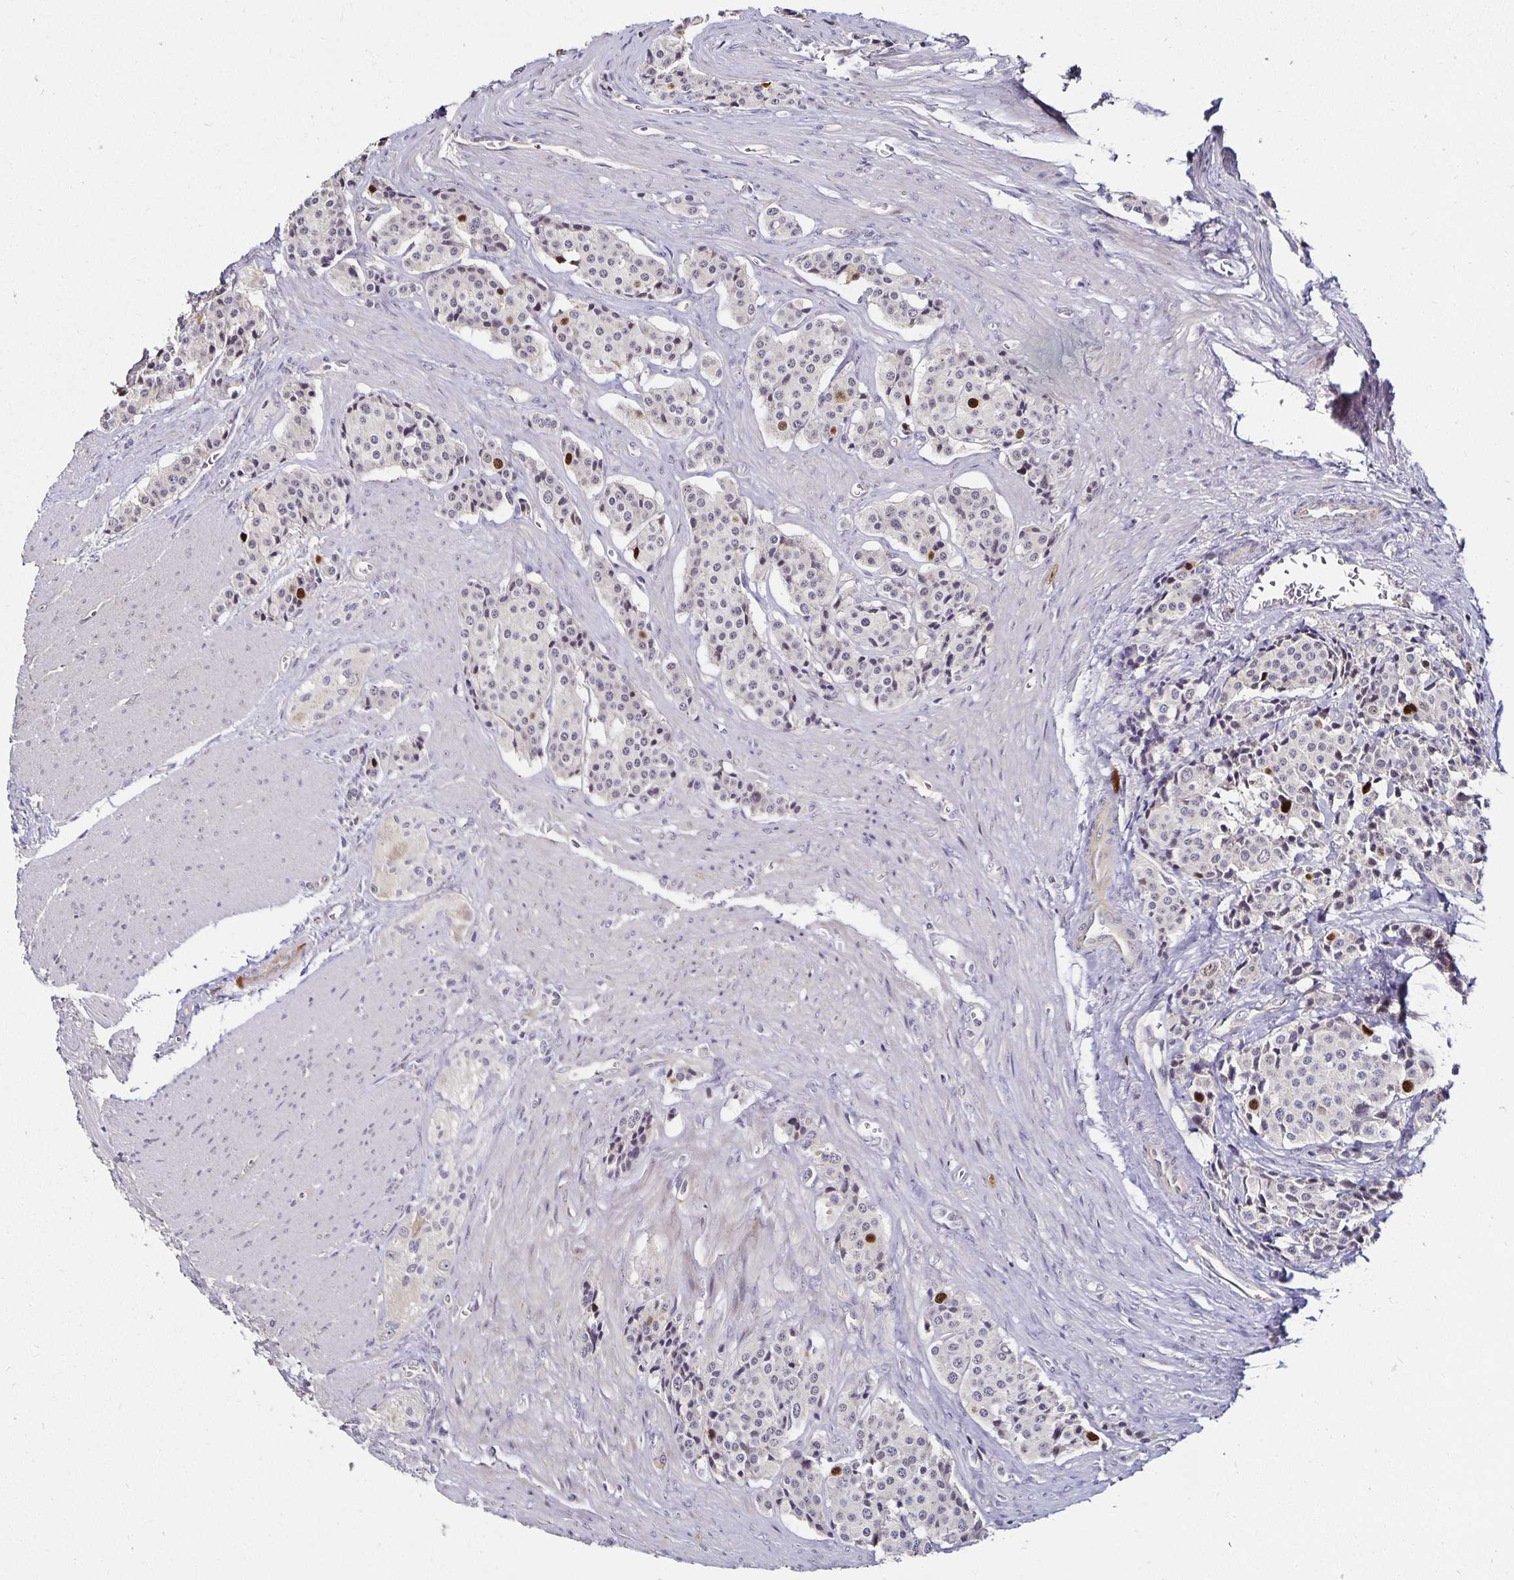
{"staining": {"intensity": "strong", "quantity": "<25%", "location": "nuclear"}, "tissue": "carcinoid", "cell_type": "Tumor cells", "image_type": "cancer", "snomed": [{"axis": "morphology", "description": "Carcinoid, malignant, NOS"}, {"axis": "topography", "description": "Small intestine"}], "caption": "Strong nuclear staining is seen in approximately <25% of tumor cells in carcinoid.", "gene": "ANLN", "patient": {"sex": "male", "age": 73}}